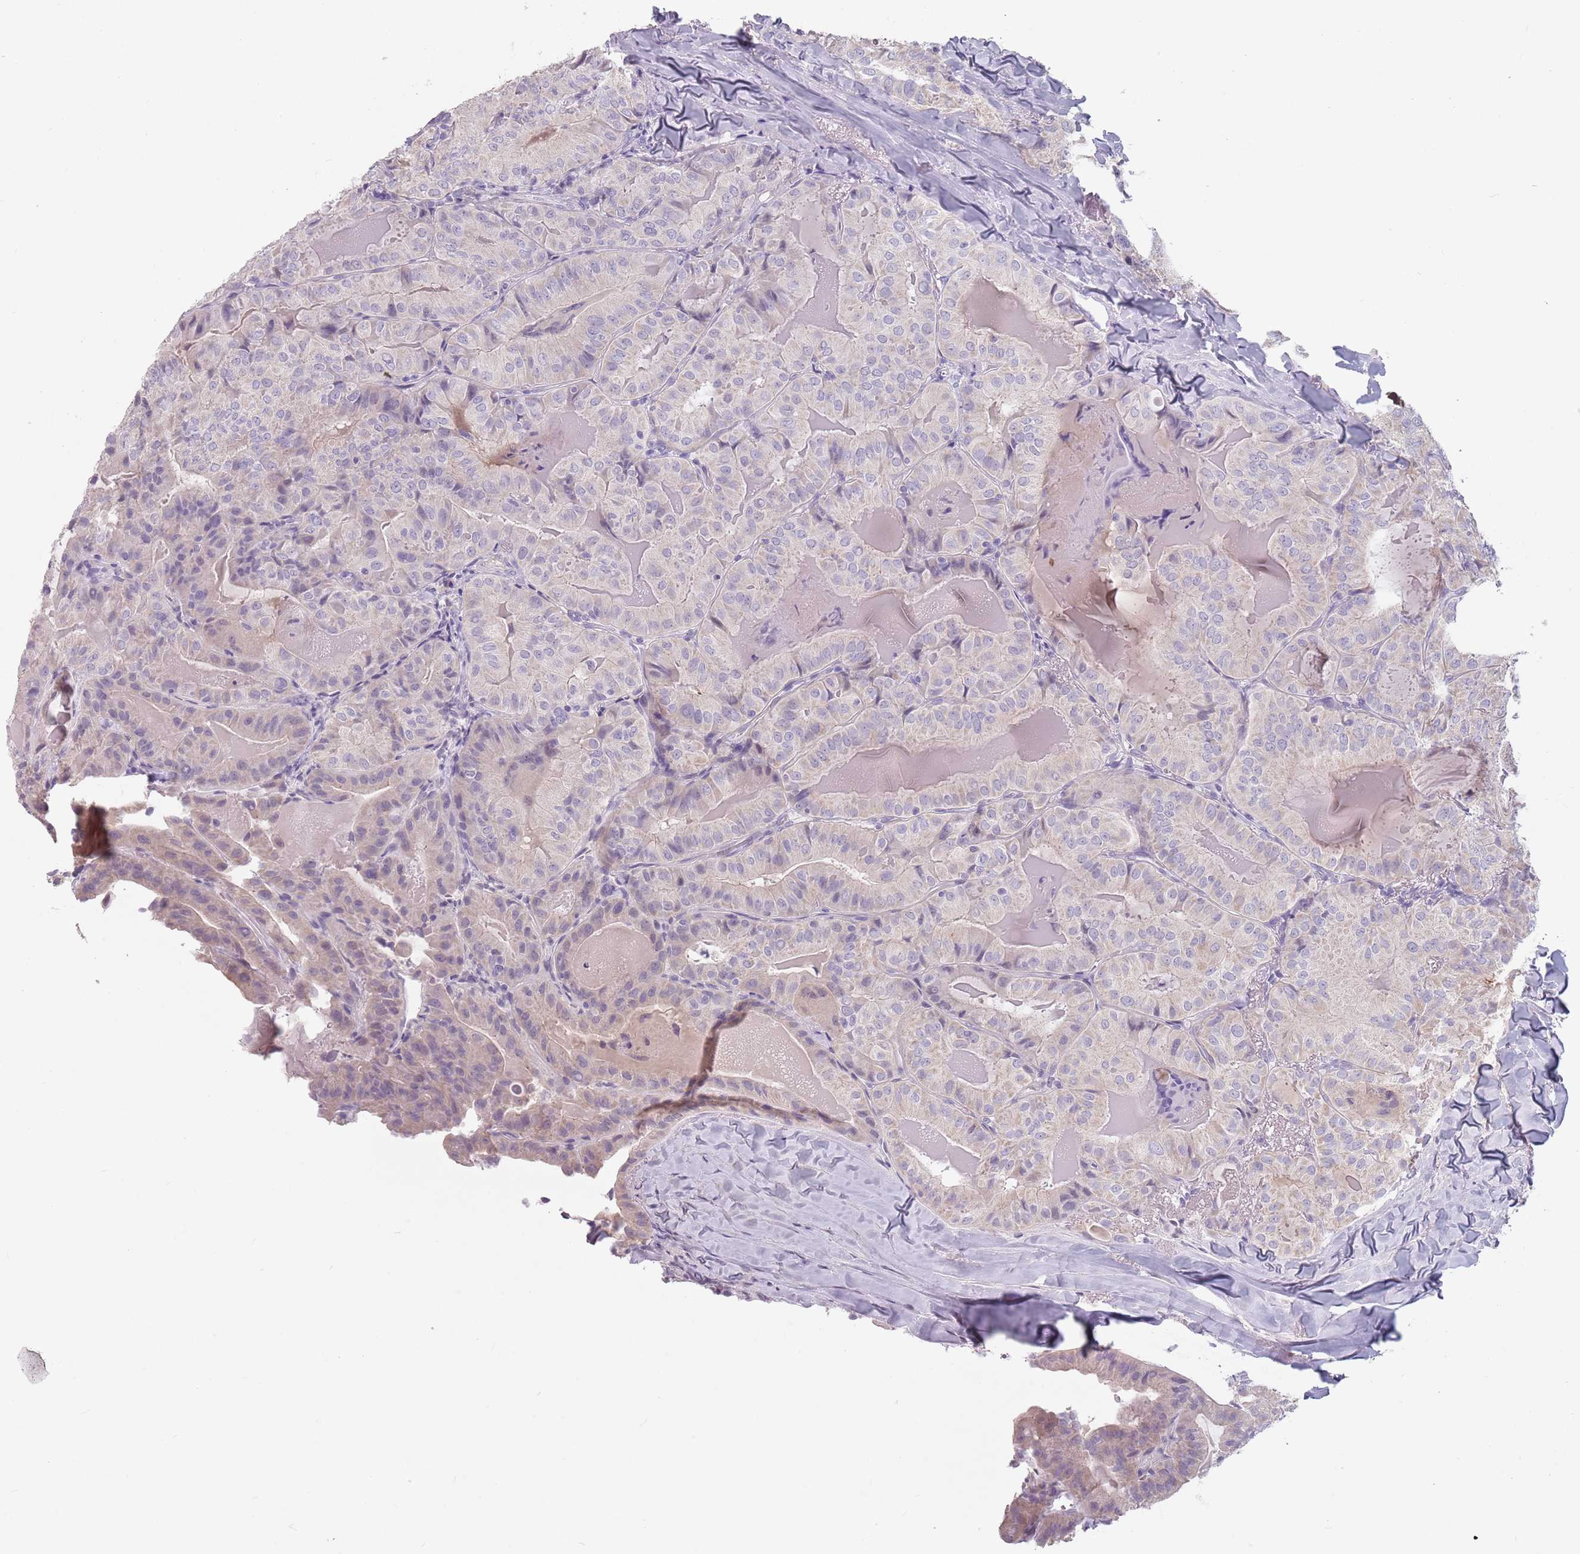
{"staining": {"intensity": "negative", "quantity": "none", "location": "none"}, "tissue": "thyroid cancer", "cell_type": "Tumor cells", "image_type": "cancer", "snomed": [{"axis": "morphology", "description": "Papillary adenocarcinoma, NOS"}, {"axis": "topography", "description": "Thyroid gland"}], "caption": "Immunohistochemical staining of human thyroid papillary adenocarcinoma exhibits no significant positivity in tumor cells.", "gene": "CEP19", "patient": {"sex": "female", "age": 68}}